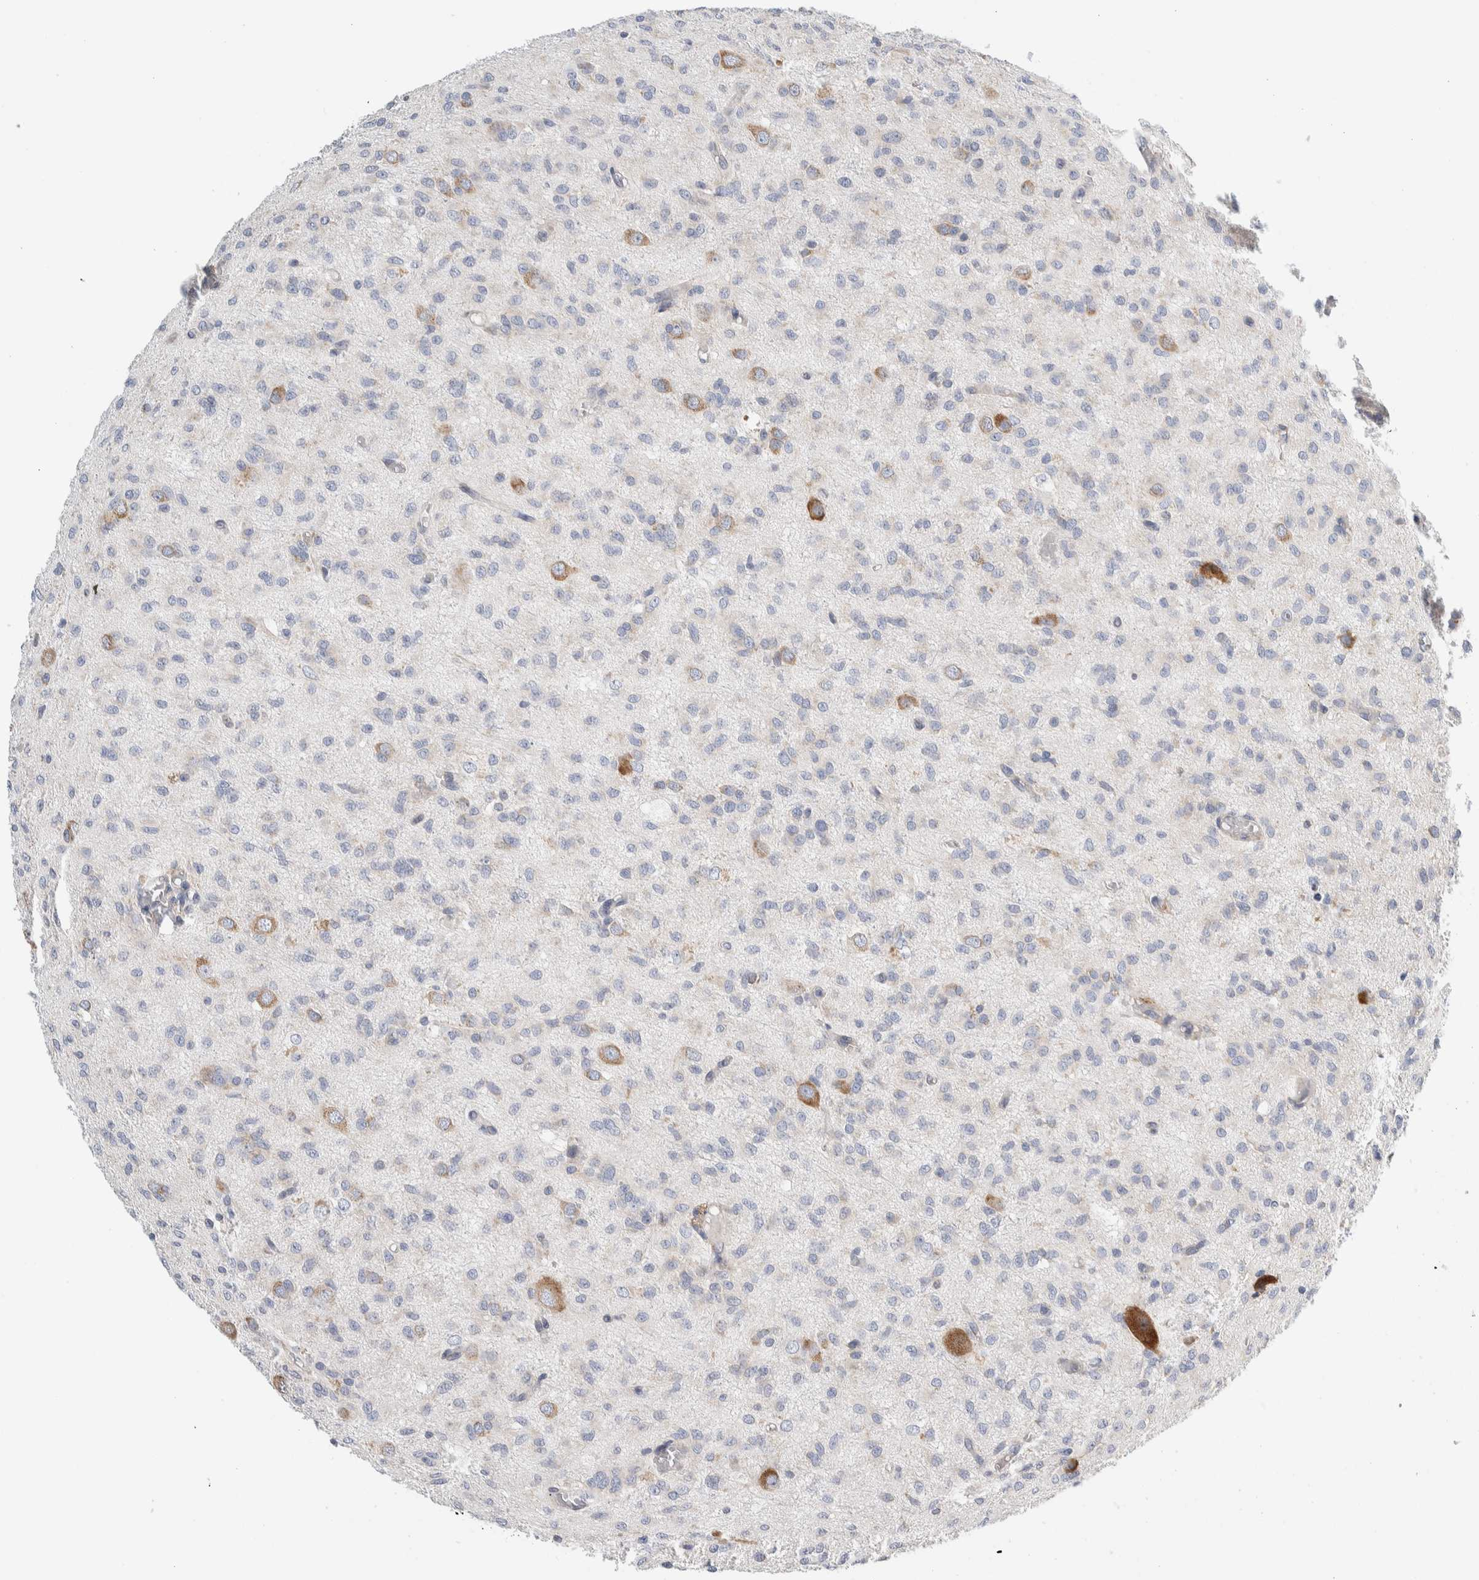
{"staining": {"intensity": "negative", "quantity": "none", "location": "none"}, "tissue": "glioma", "cell_type": "Tumor cells", "image_type": "cancer", "snomed": [{"axis": "morphology", "description": "Glioma, malignant, High grade"}, {"axis": "topography", "description": "Brain"}], "caption": "Immunohistochemistry photomicrograph of malignant high-grade glioma stained for a protein (brown), which reveals no expression in tumor cells. (Immunohistochemistry, brightfield microscopy, high magnification).", "gene": "RACK1", "patient": {"sex": "female", "age": 59}}